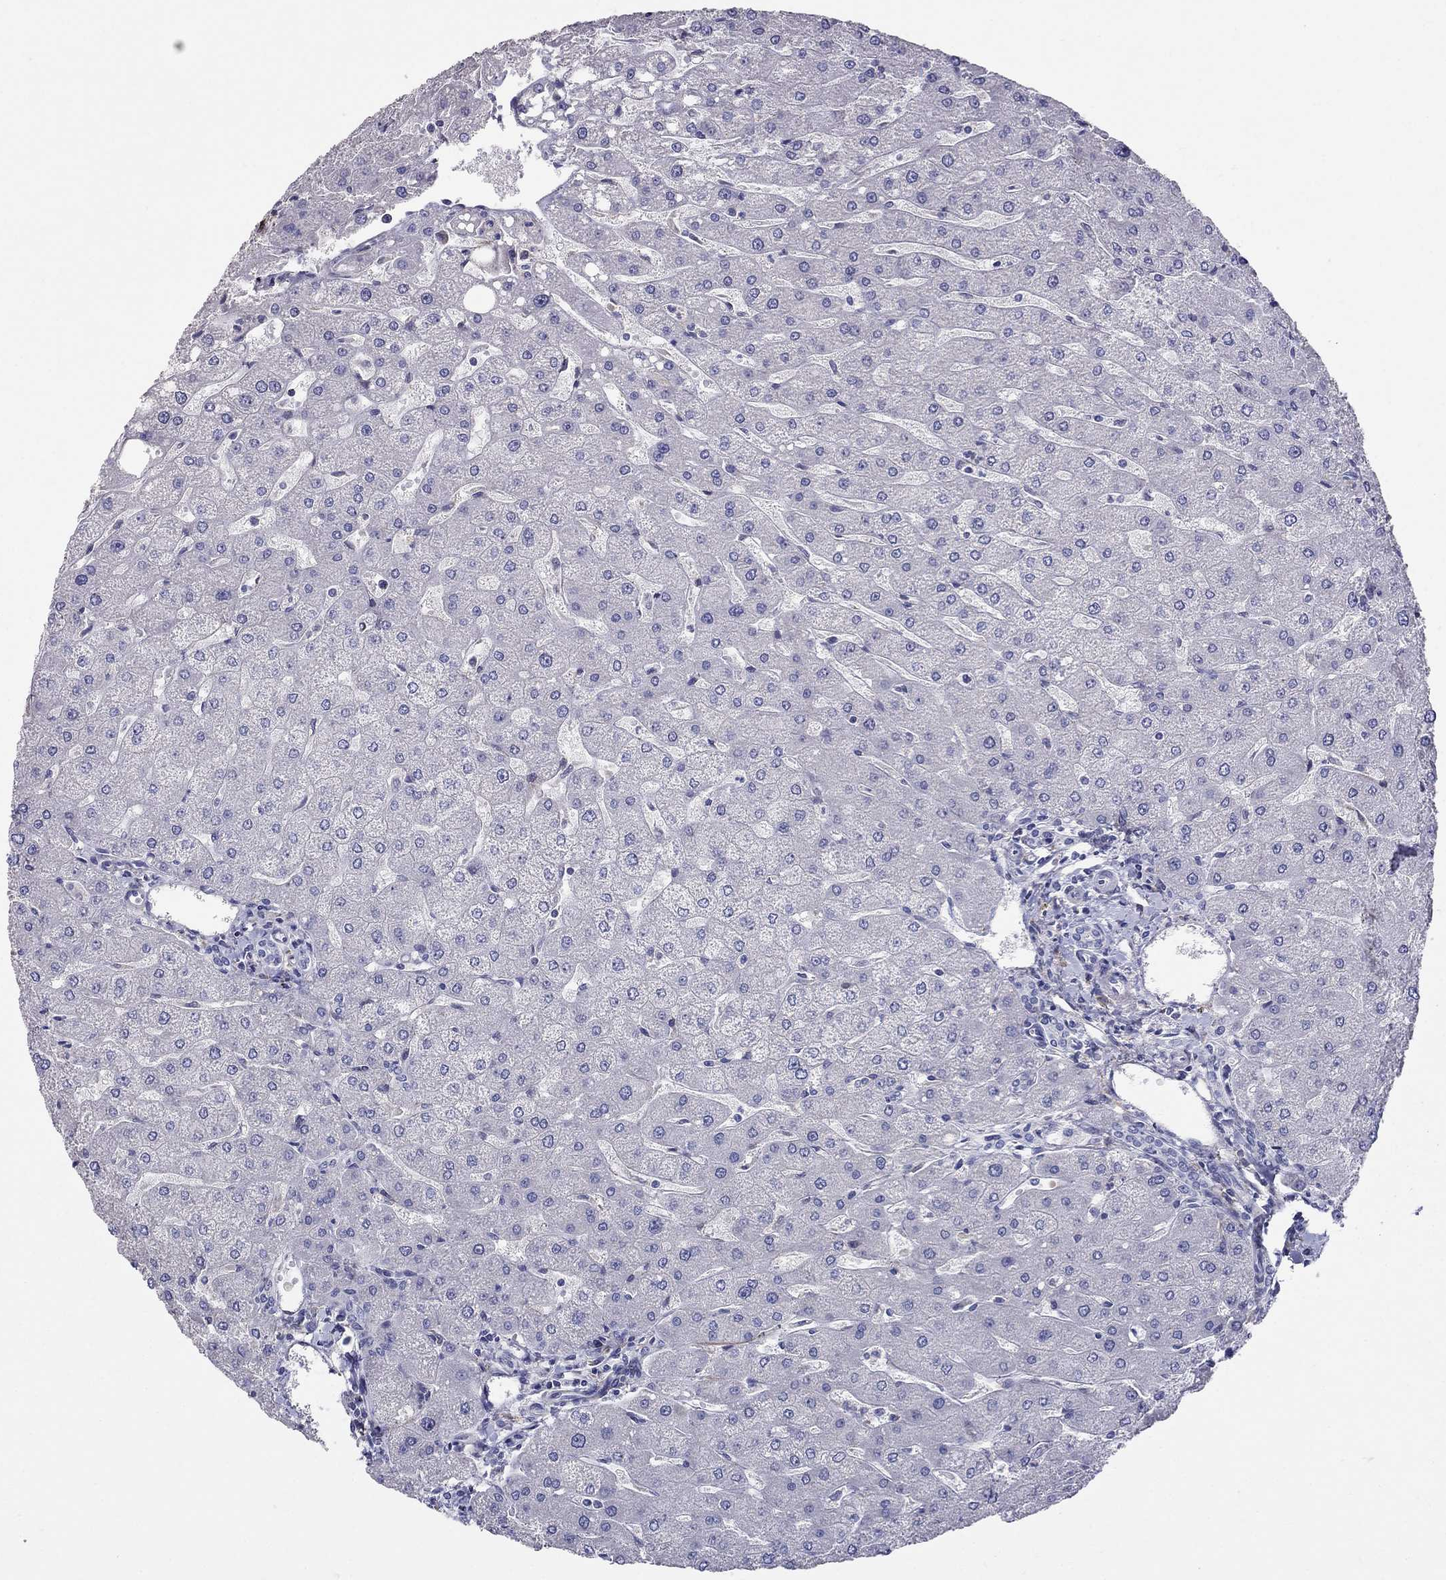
{"staining": {"intensity": "negative", "quantity": "none", "location": "none"}, "tissue": "liver", "cell_type": "Cholangiocytes", "image_type": "normal", "snomed": [{"axis": "morphology", "description": "Normal tissue, NOS"}, {"axis": "topography", "description": "Liver"}], "caption": "DAB immunohistochemical staining of normal liver reveals no significant staining in cholangiocytes.", "gene": "MAGEB4", "patient": {"sex": "male", "age": 67}}